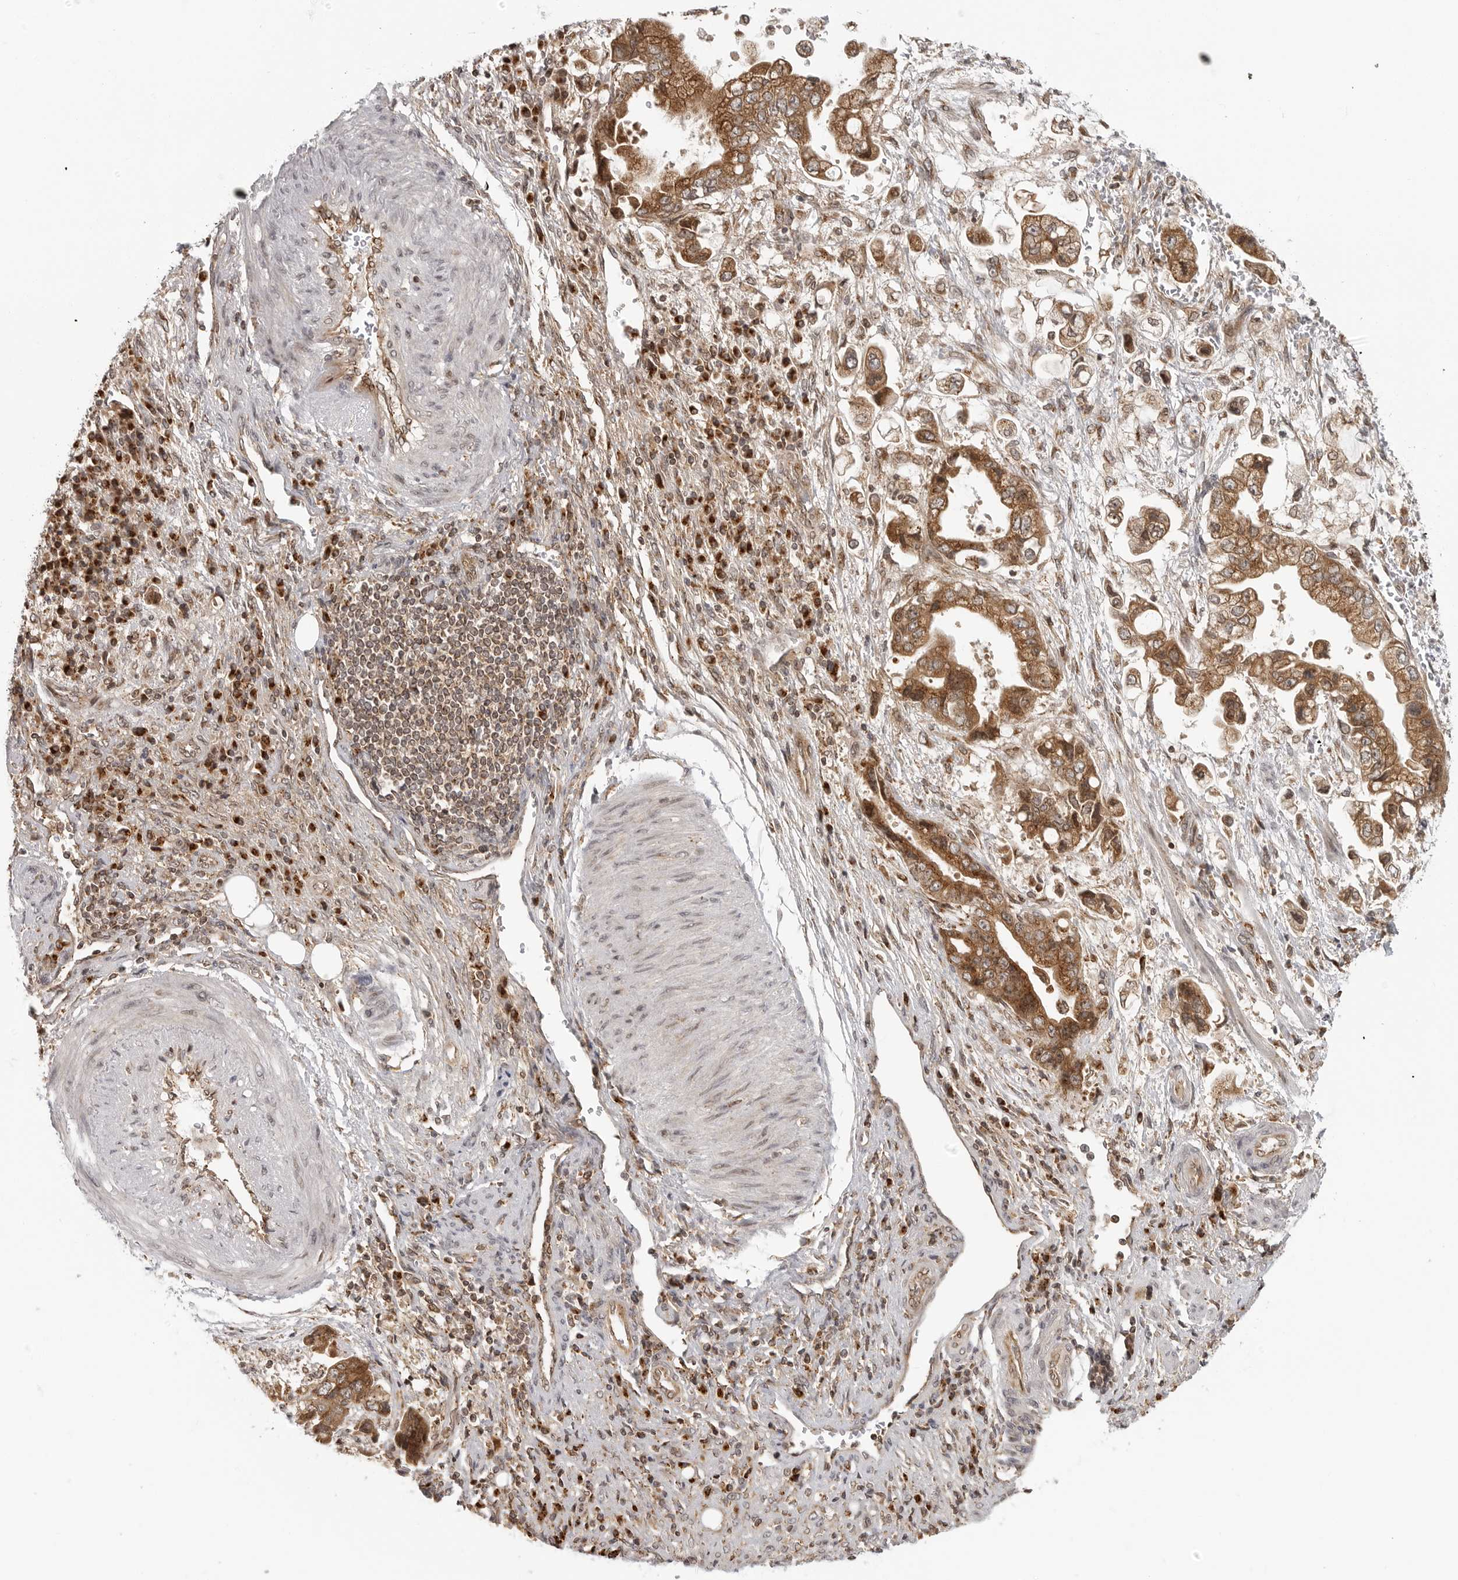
{"staining": {"intensity": "moderate", "quantity": ">75%", "location": "cytoplasmic/membranous"}, "tissue": "stomach cancer", "cell_type": "Tumor cells", "image_type": "cancer", "snomed": [{"axis": "morphology", "description": "Adenocarcinoma, NOS"}, {"axis": "topography", "description": "Stomach"}], "caption": "Tumor cells display medium levels of moderate cytoplasmic/membranous staining in about >75% of cells in human stomach adenocarcinoma. The staining is performed using DAB (3,3'-diaminobenzidine) brown chromogen to label protein expression. The nuclei are counter-stained blue using hematoxylin.", "gene": "COPA", "patient": {"sex": "male", "age": 62}}